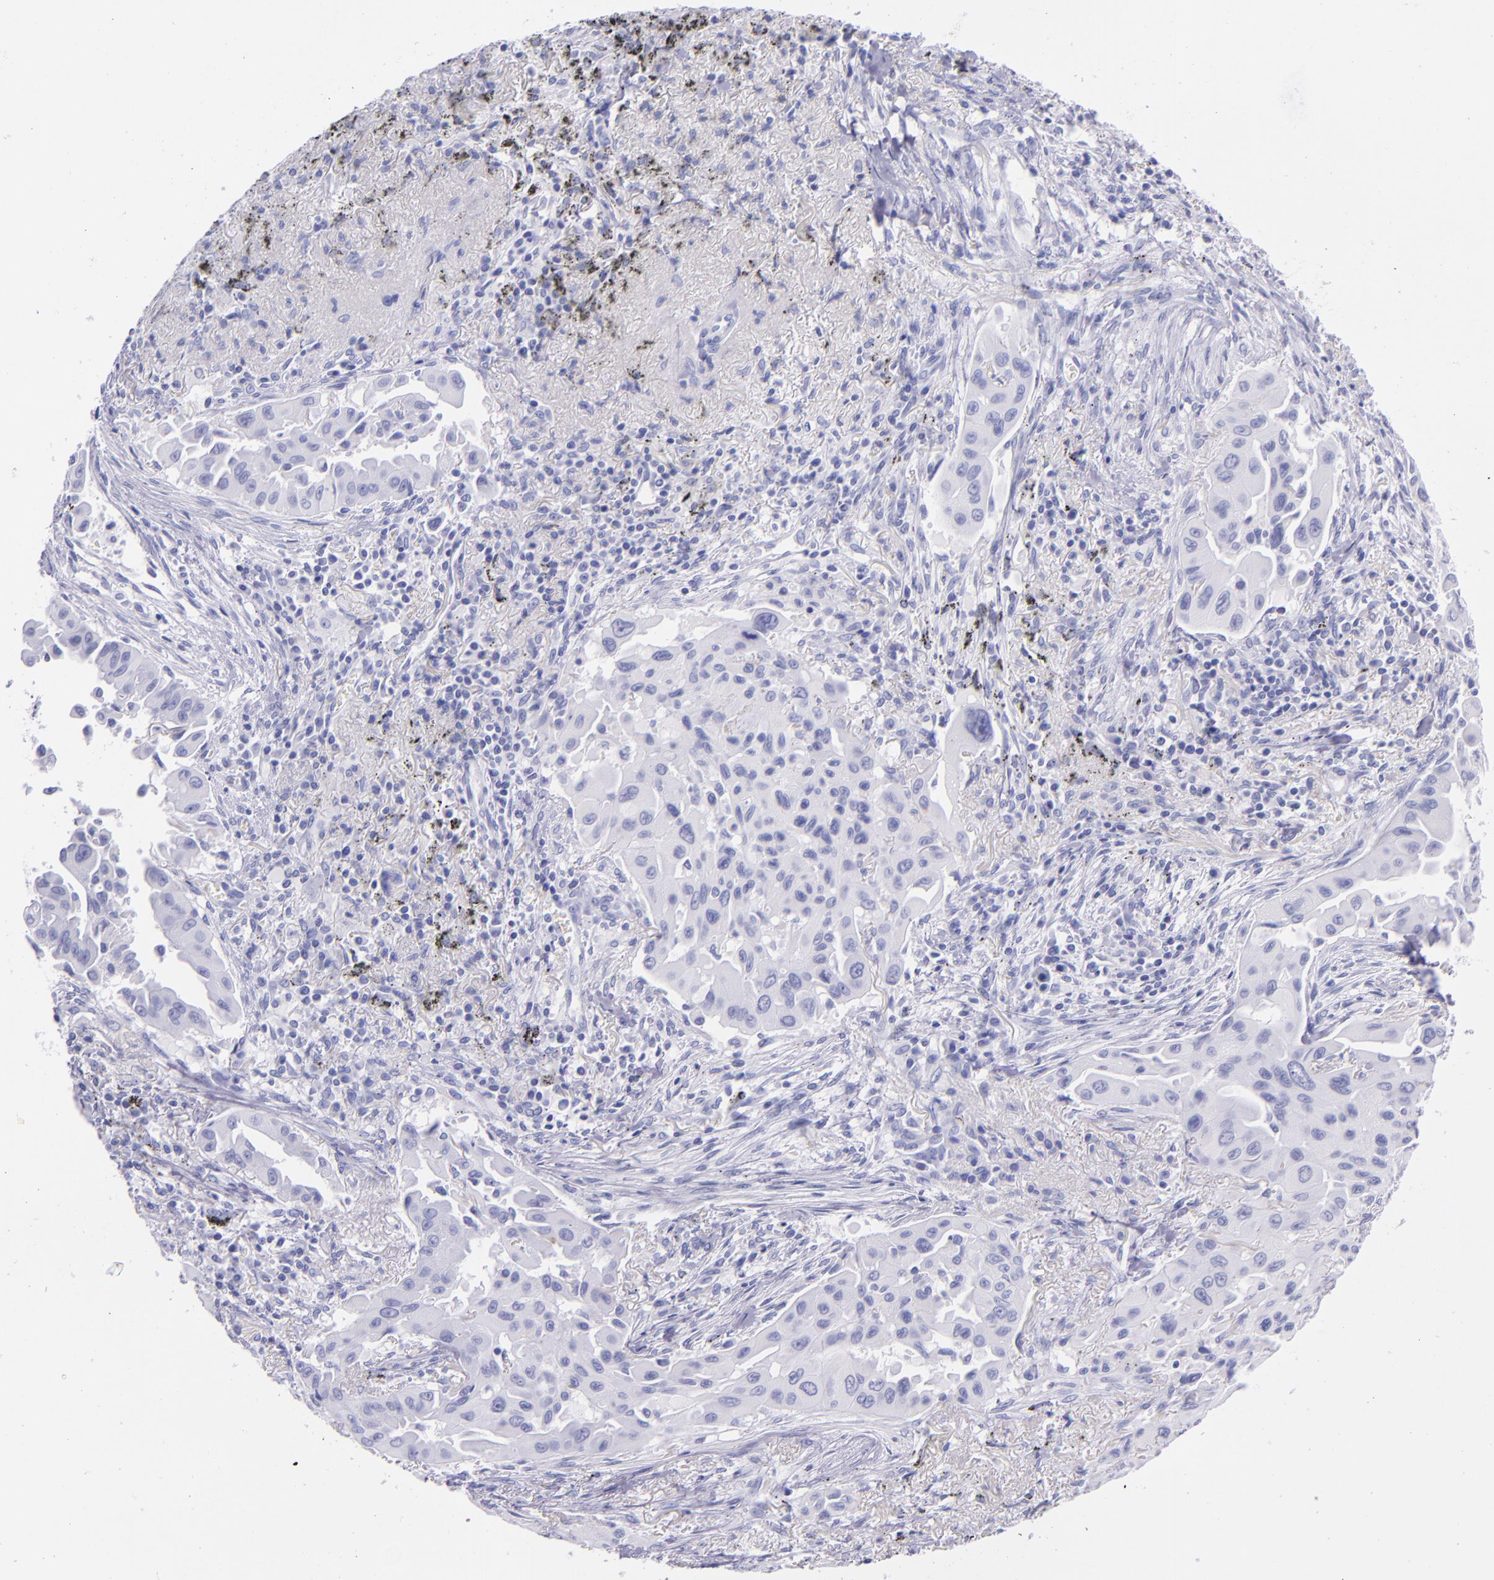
{"staining": {"intensity": "negative", "quantity": "none", "location": "none"}, "tissue": "lung cancer", "cell_type": "Tumor cells", "image_type": "cancer", "snomed": [{"axis": "morphology", "description": "Adenocarcinoma, NOS"}, {"axis": "topography", "description": "Lung"}], "caption": "Photomicrograph shows no protein positivity in tumor cells of lung cancer (adenocarcinoma) tissue.", "gene": "SFTPB", "patient": {"sex": "male", "age": 68}}